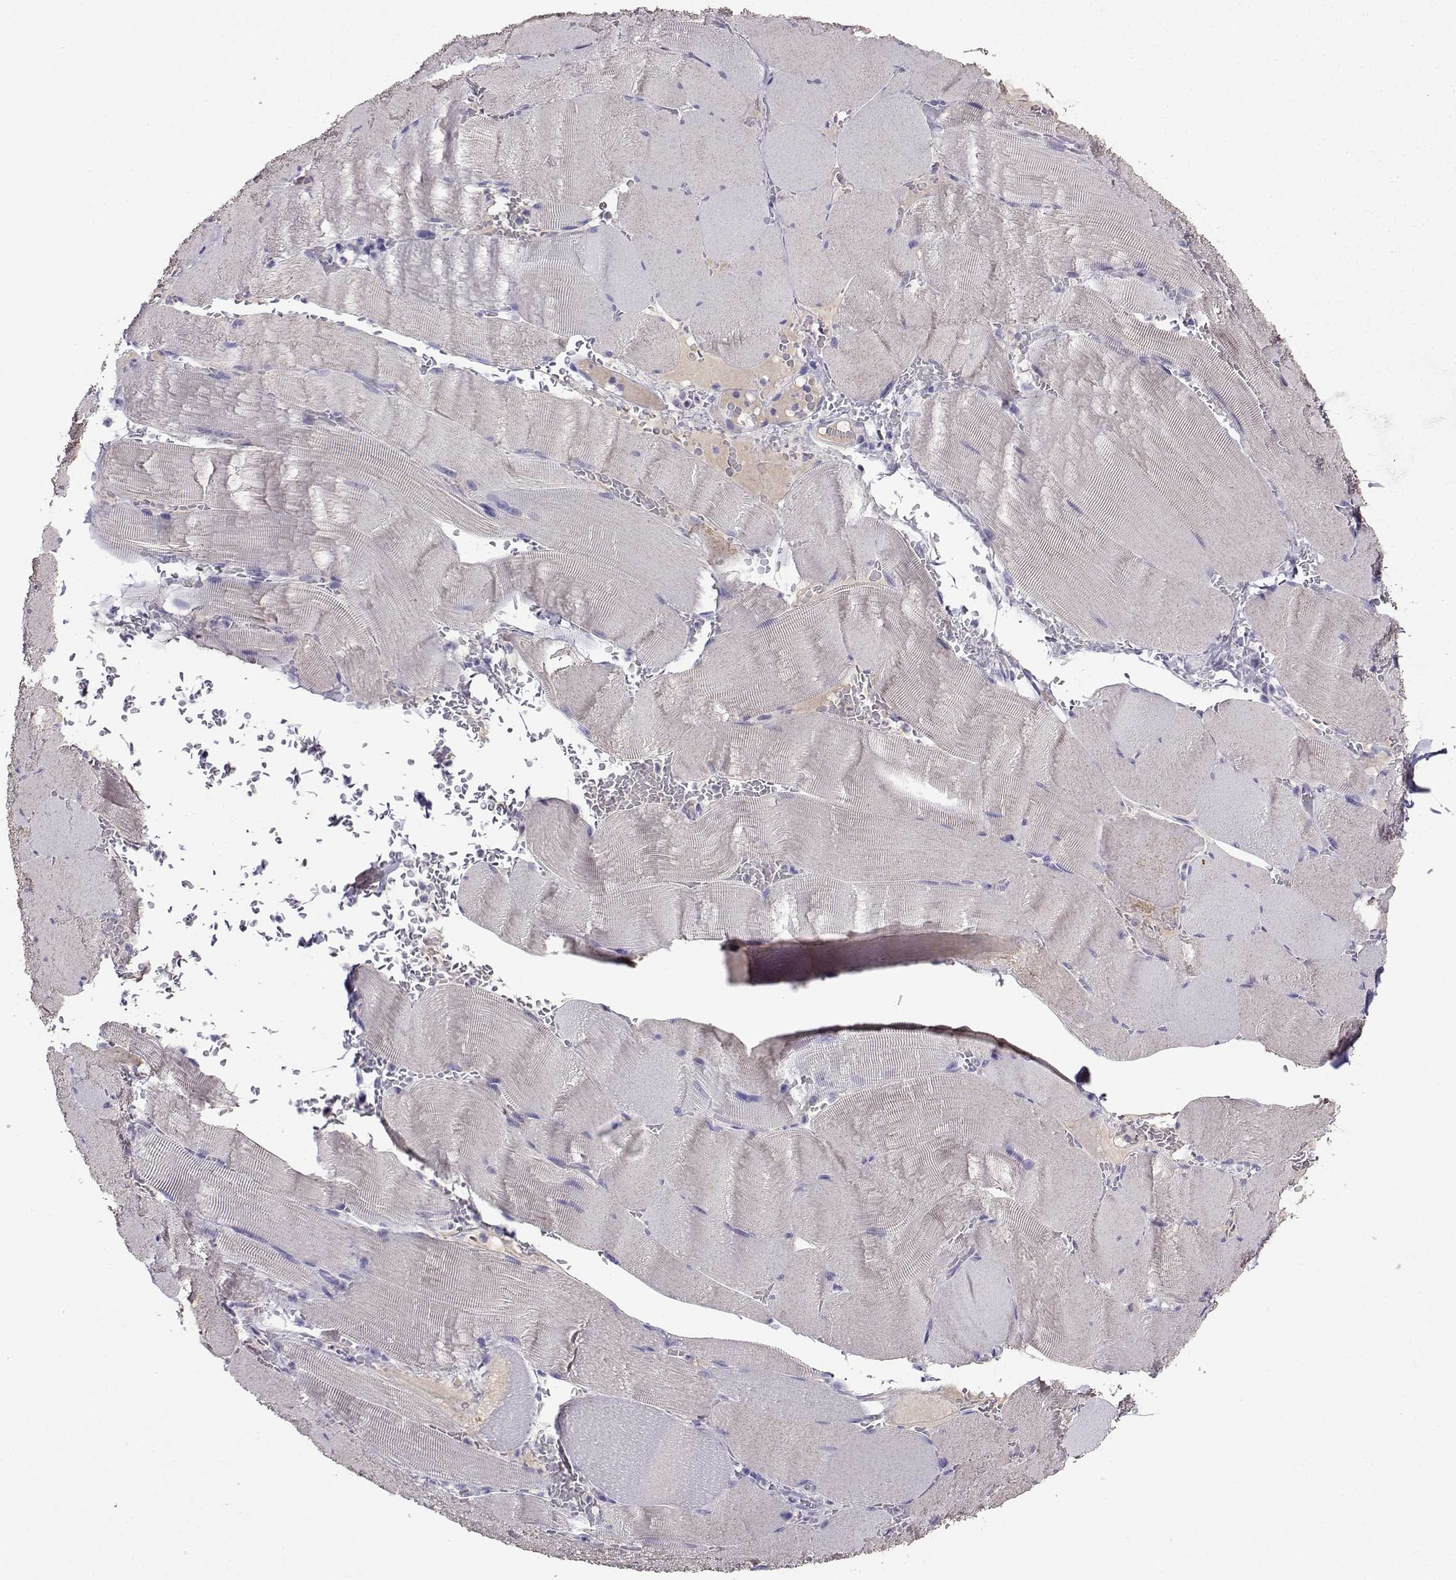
{"staining": {"intensity": "negative", "quantity": "none", "location": "none"}, "tissue": "skeletal muscle", "cell_type": "Myocytes", "image_type": "normal", "snomed": [{"axis": "morphology", "description": "Normal tissue, NOS"}, {"axis": "topography", "description": "Skeletal muscle"}], "caption": "This photomicrograph is of unremarkable skeletal muscle stained with IHC to label a protein in brown with the nuclei are counter-stained blue. There is no expression in myocytes. Nuclei are stained in blue.", "gene": "GRIK4", "patient": {"sex": "male", "age": 56}}